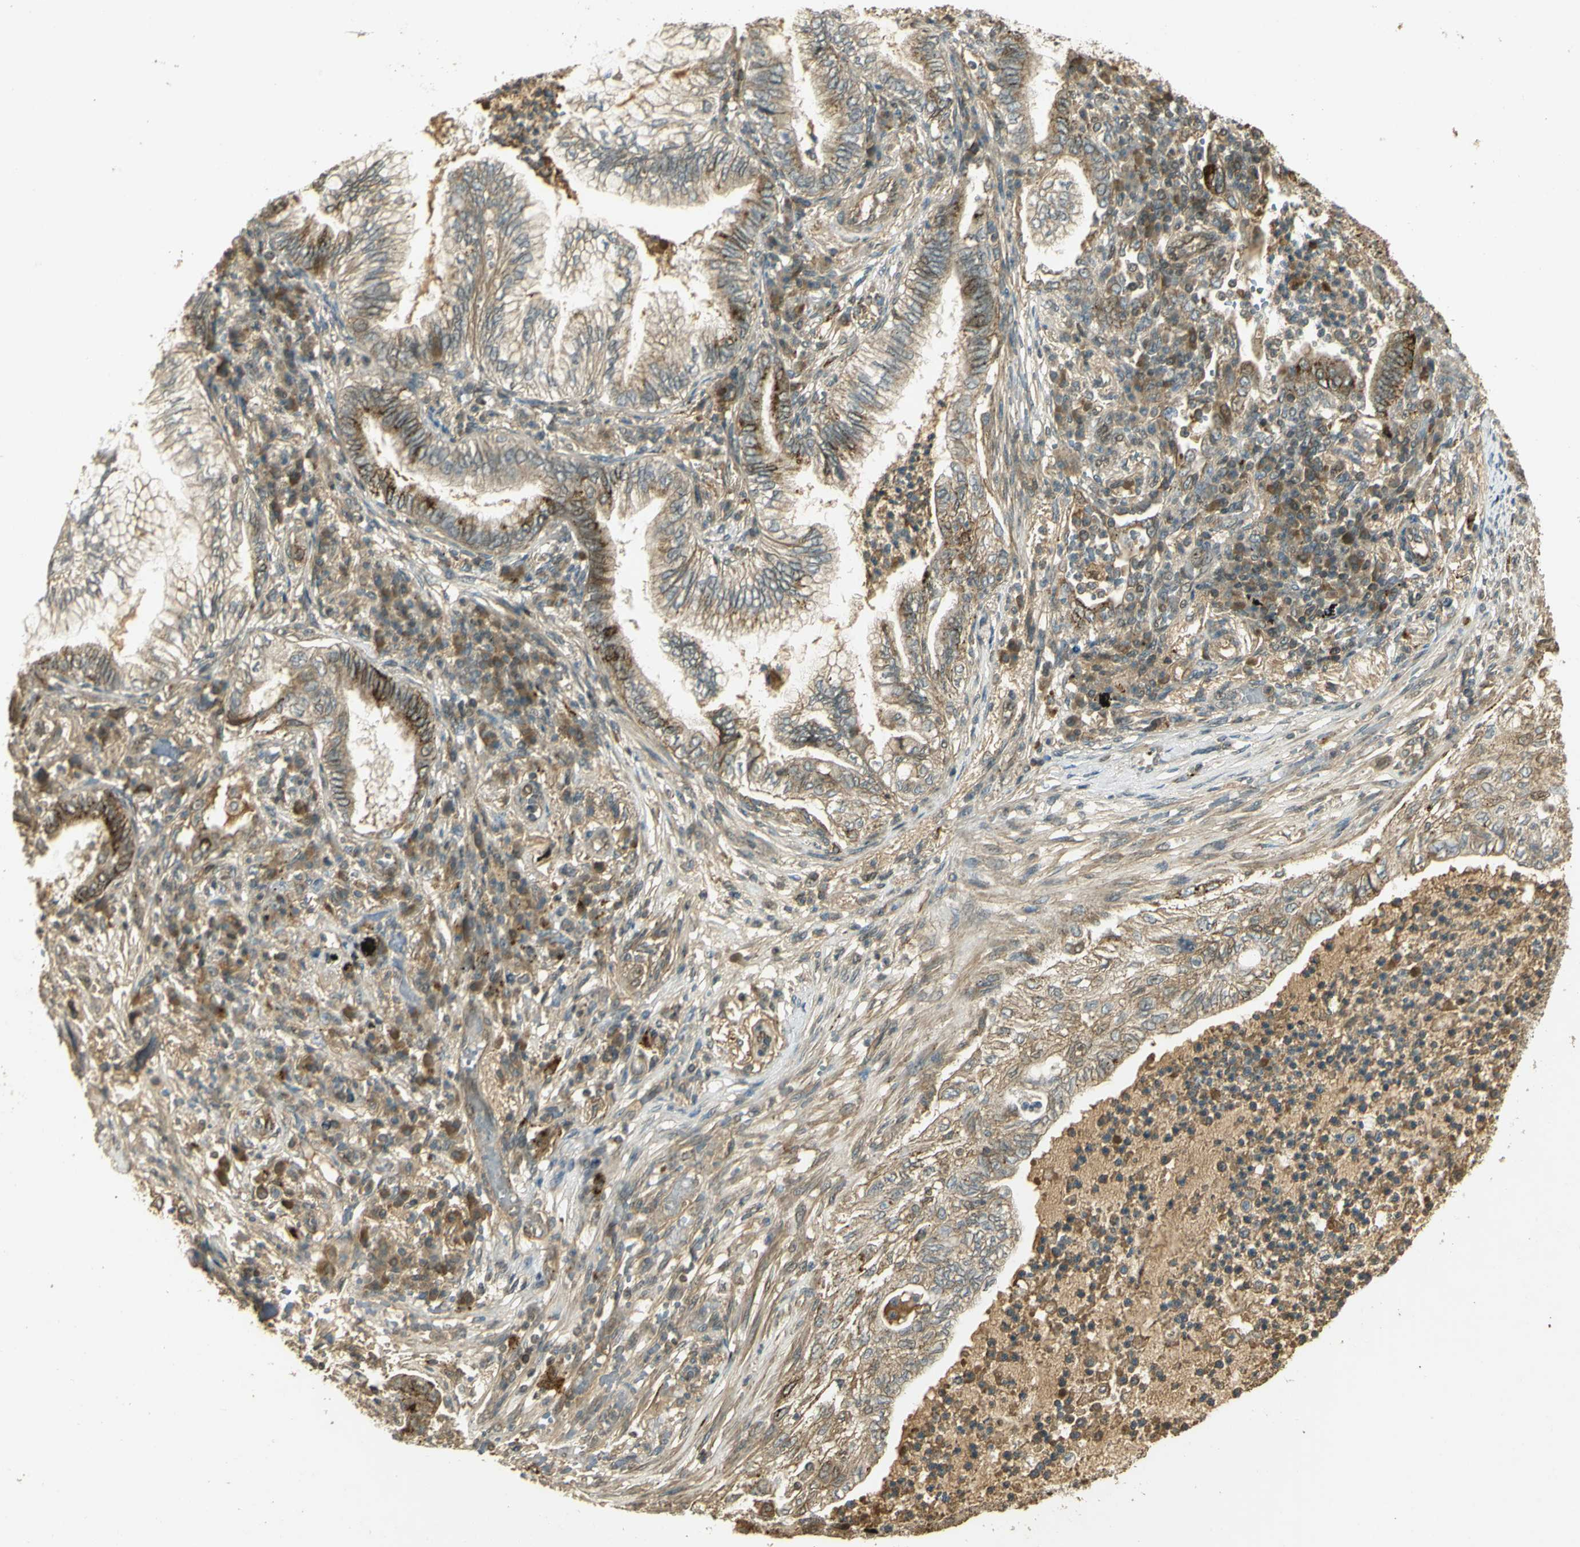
{"staining": {"intensity": "moderate", "quantity": "<25%", "location": "cytoplasmic/membranous"}, "tissue": "lung cancer", "cell_type": "Tumor cells", "image_type": "cancer", "snomed": [{"axis": "morphology", "description": "Normal tissue, NOS"}, {"axis": "morphology", "description": "Adenocarcinoma, NOS"}, {"axis": "topography", "description": "Bronchus"}, {"axis": "topography", "description": "Lung"}], "caption": "Adenocarcinoma (lung) was stained to show a protein in brown. There is low levels of moderate cytoplasmic/membranous staining in about <25% of tumor cells.", "gene": "GMEB2", "patient": {"sex": "female", "age": 70}}